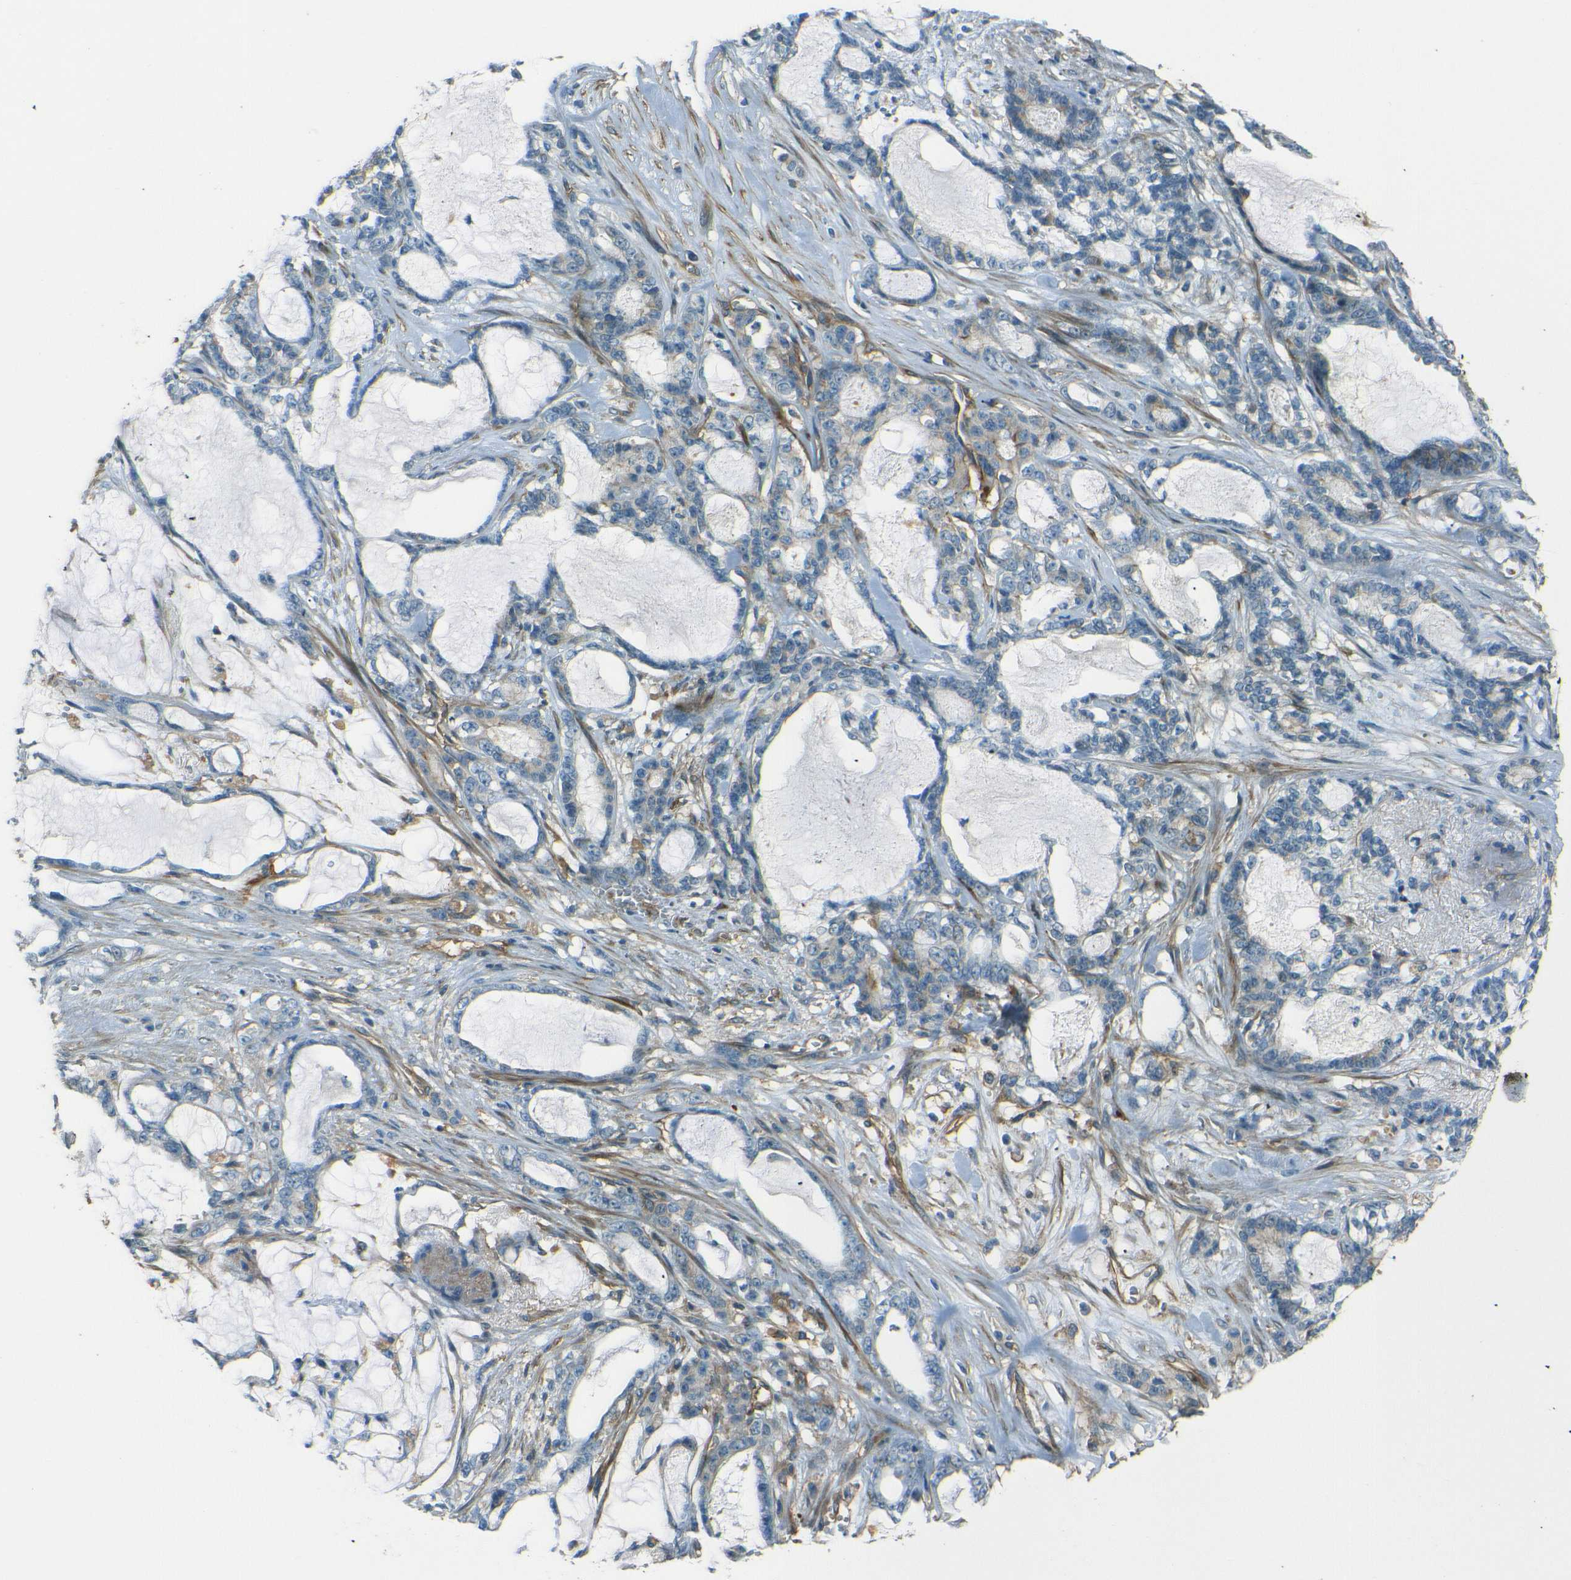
{"staining": {"intensity": "moderate", "quantity": "<25%", "location": "cytoplasmic/membranous"}, "tissue": "pancreatic cancer", "cell_type": "Tumor cells", "image_type": "cancer", "snomed": [{"axis": "morphology", "description": "Adenocarcinoma, NOS"}, {"axis": "topography", "description": "Pancreas"}], "caption": "Immunohistochemistry (IHC) micrograph of human pancreatic cancer stained for a protein (brown), which reveals low levels of moderate cytoplasmic/membranous expression in approximately <25% of tumor cells.", "gene": "ENTPD1", "patient": {"sex": "female", "age": 73}}